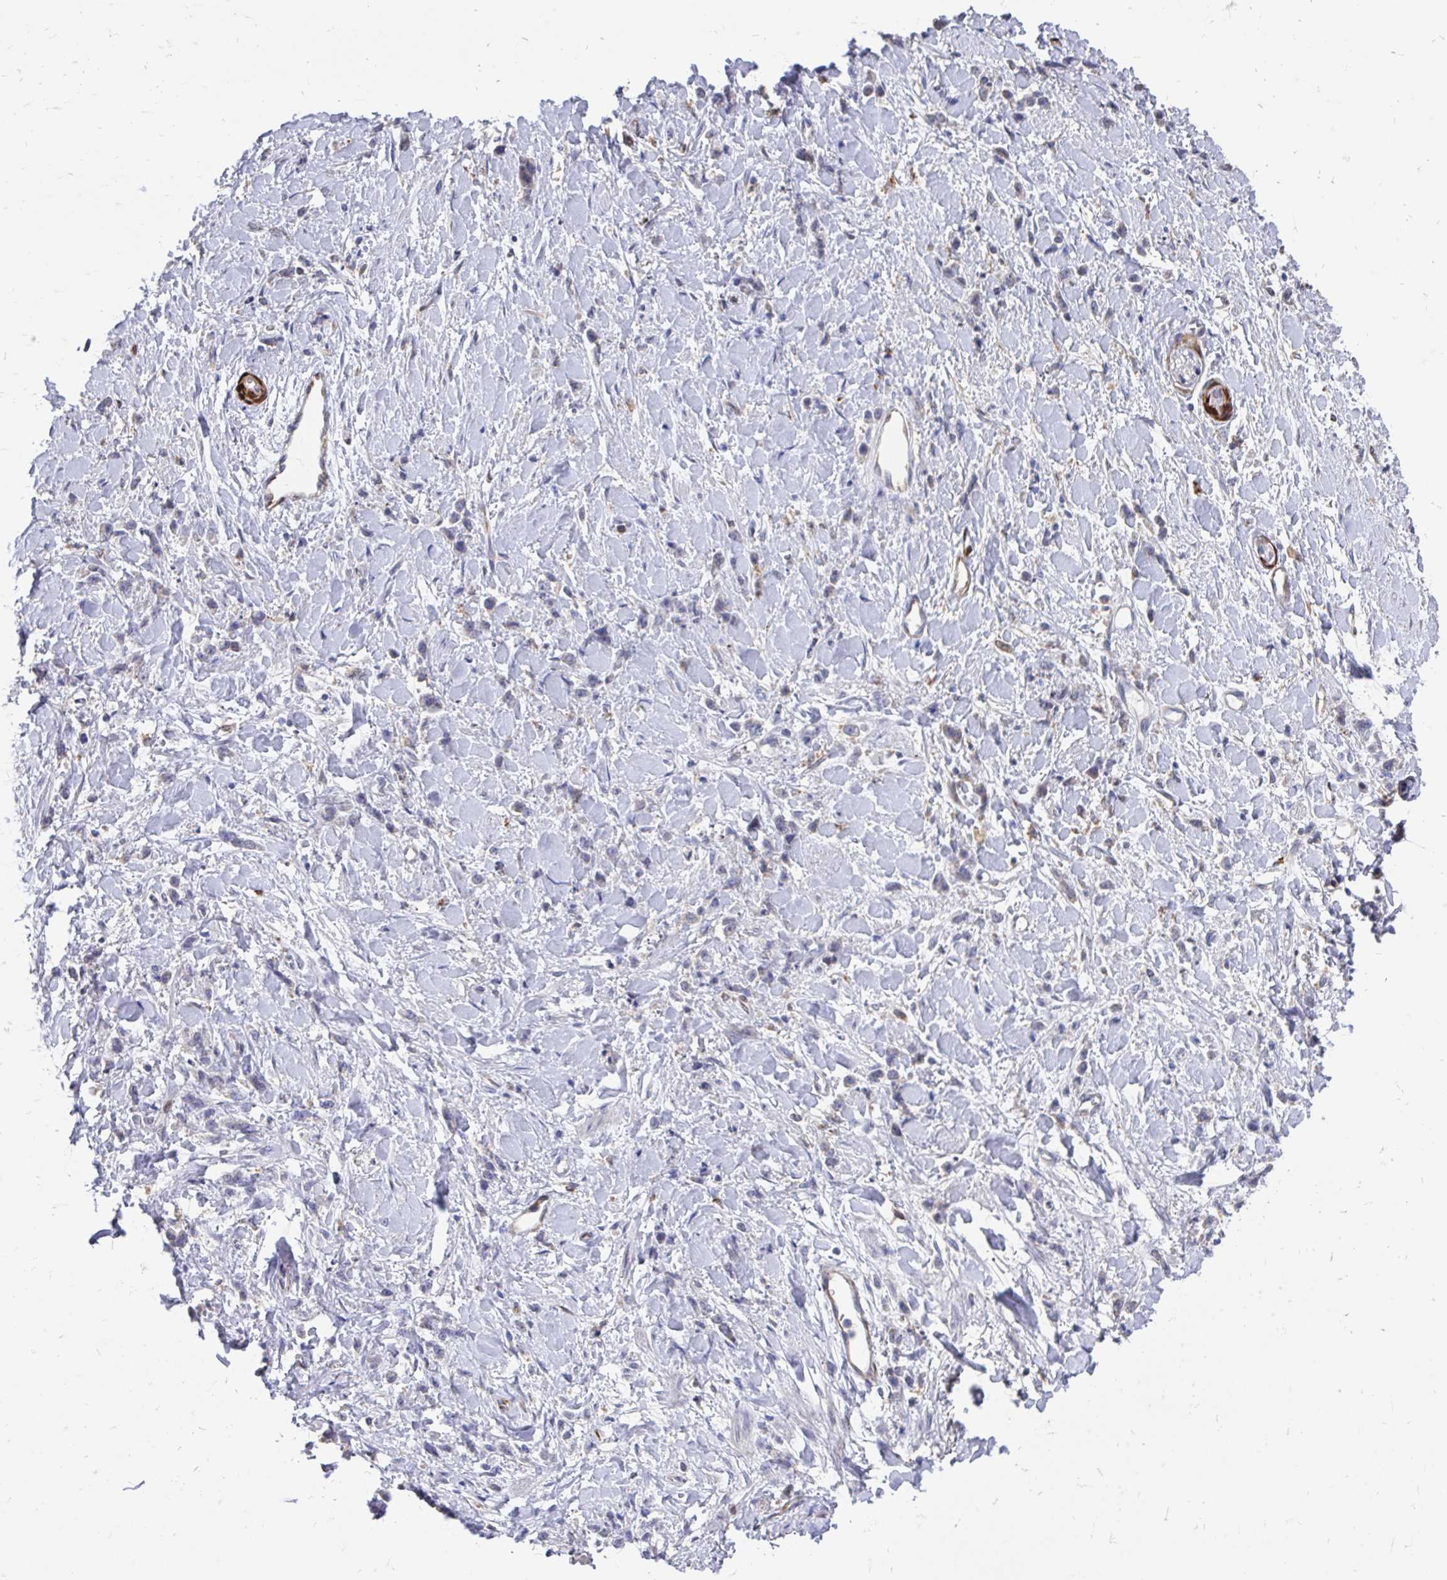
{"staining": {"intensity": "negative", "quantity": "none", "location": "none"}, "tissue": "stomach cancer", "cell_type": "Tumor cells", "image_type": "cancer", "snomed": [{"axis": "morphology", "description": "Adenocarcinoma, NOS"}, {"axis": "topography", "description": "Stomach"}], "caption": "Photomicrograph shows no significant protein expression in tumor cells of adenocarcinoma (stomach). (Stains: DAB (3,3'-diaminobenzidine) immunohistochemistry with hematoxylin counter stain, Microscopy: brightfield microscopy at high magnification).", "gene": "CDKL1", "patient": {"sex": "female", "age": 60}}